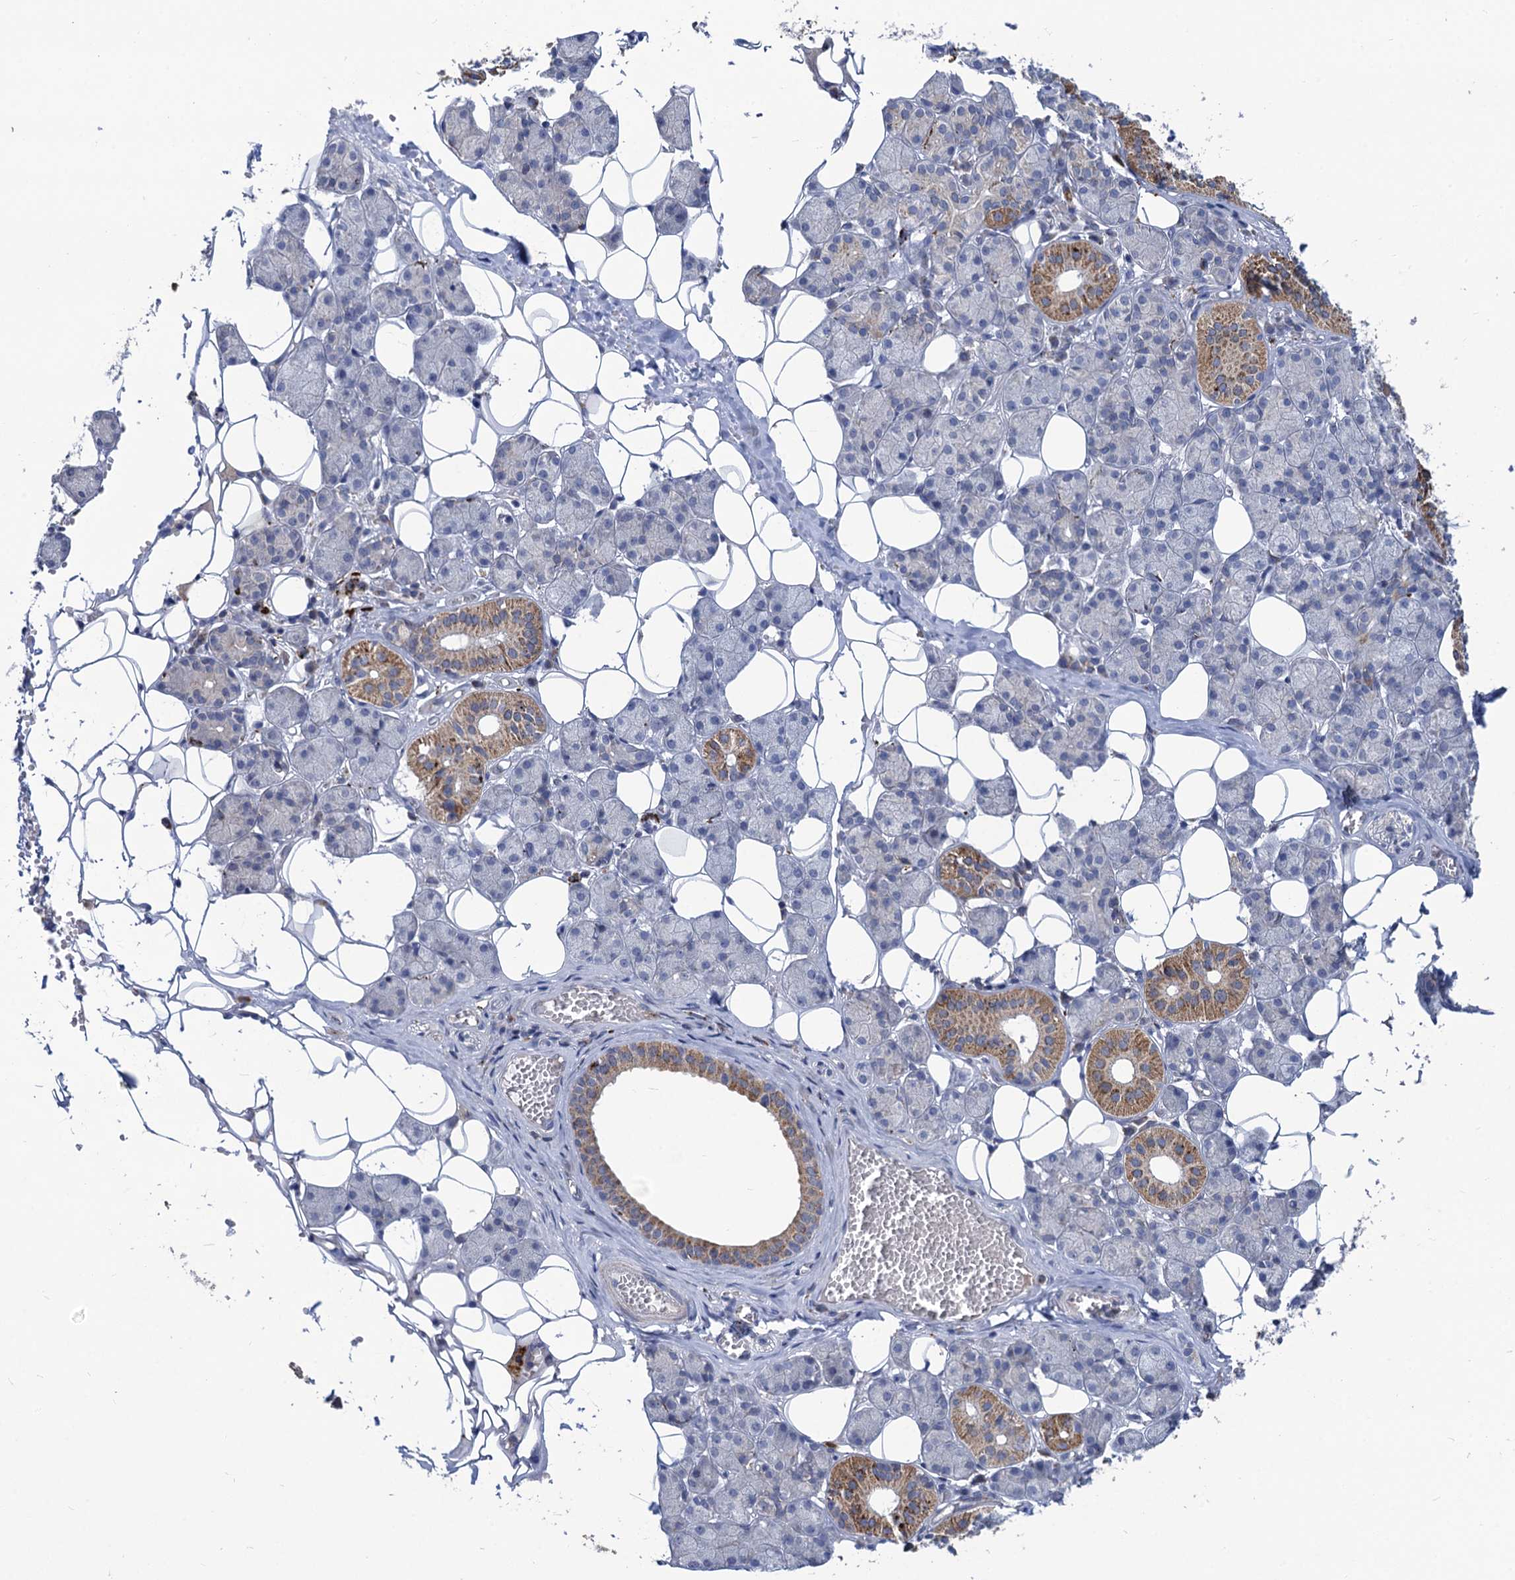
{"staining": {"intensity": "moderate", "quantity": "<25%", "location": "cytoplasmic/membranous"}, "tissue": "salivary gland", "cell_type": "Glandular cells", "image_type": "normal", "snomed": [{"axis": "morphology", "description": "Normal tissue, NOS"}, {"axis": "topography", "description": "Salivary gland"}], "caption": "About <25% of glandular cells in unremarkable human salivary gland reveal moderate cytoplasmic/membranous protein staining as visualized by brown immunohistochemical staining.", "gene": "ANKS3", "patient": {"sex": "female", "age": 33}}